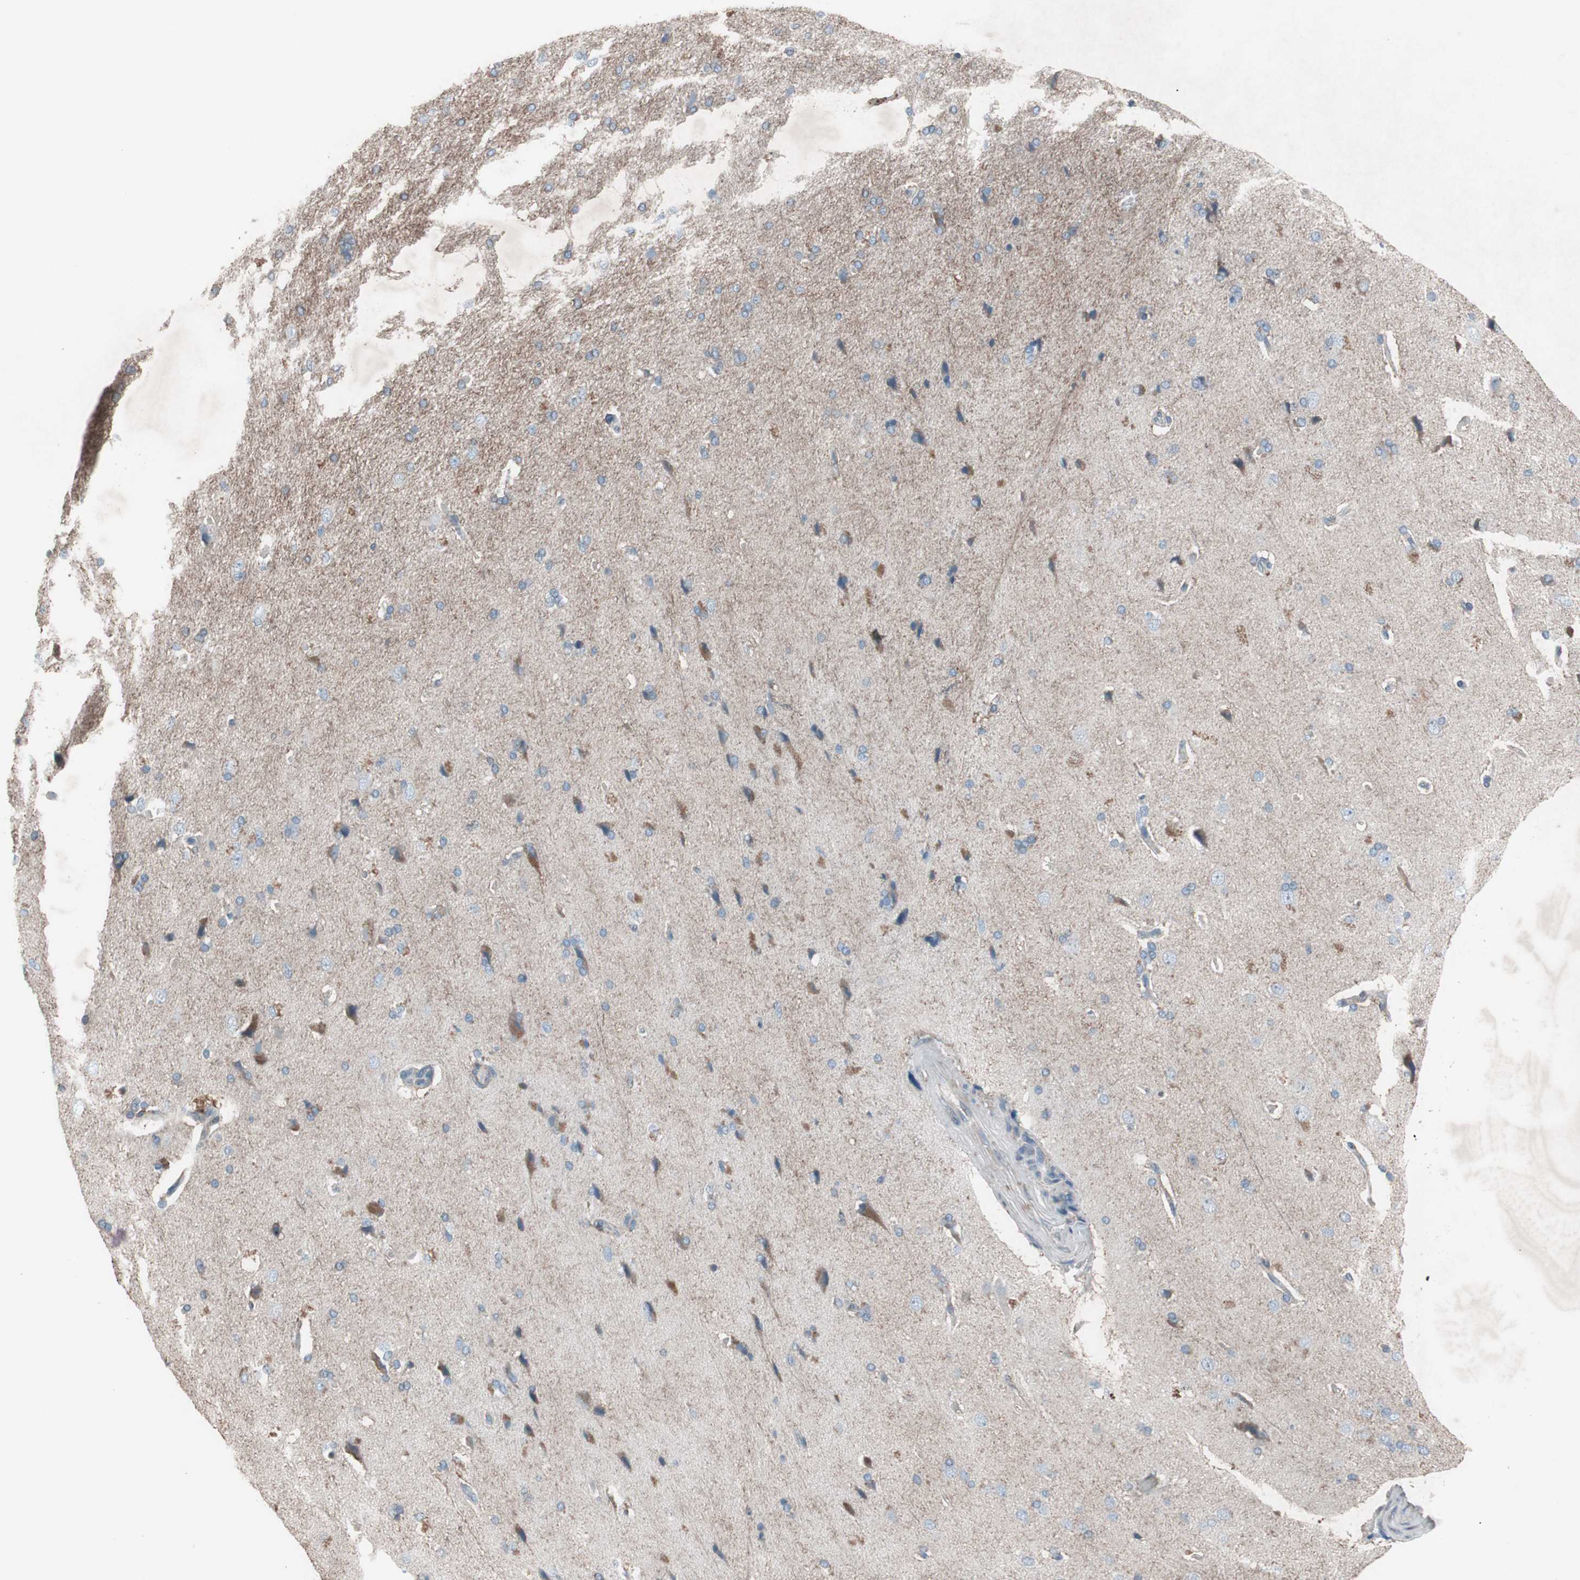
{"staining": {"intensity": "negative", "quantity": "none", "location": "none"}, "tissue": "cerebral cortex", "cell_type": "Endothelial cells", "image_type": "normal", "snomed": [{"axis": "morphology", "description": "Normal tissue, NOS"}, {"axis": "topography", "description": "Cerebral cortex"}], "caption": "This is a micrograph of immunohistochemistry staining of unremarkable cerebral cortex, which shows no expression in endothelial cells. (Immunohistochemistry, brightfield microscopy, high magnification).", "gene": "GRB7", "patient": {"sex": "male", "age": 62}}